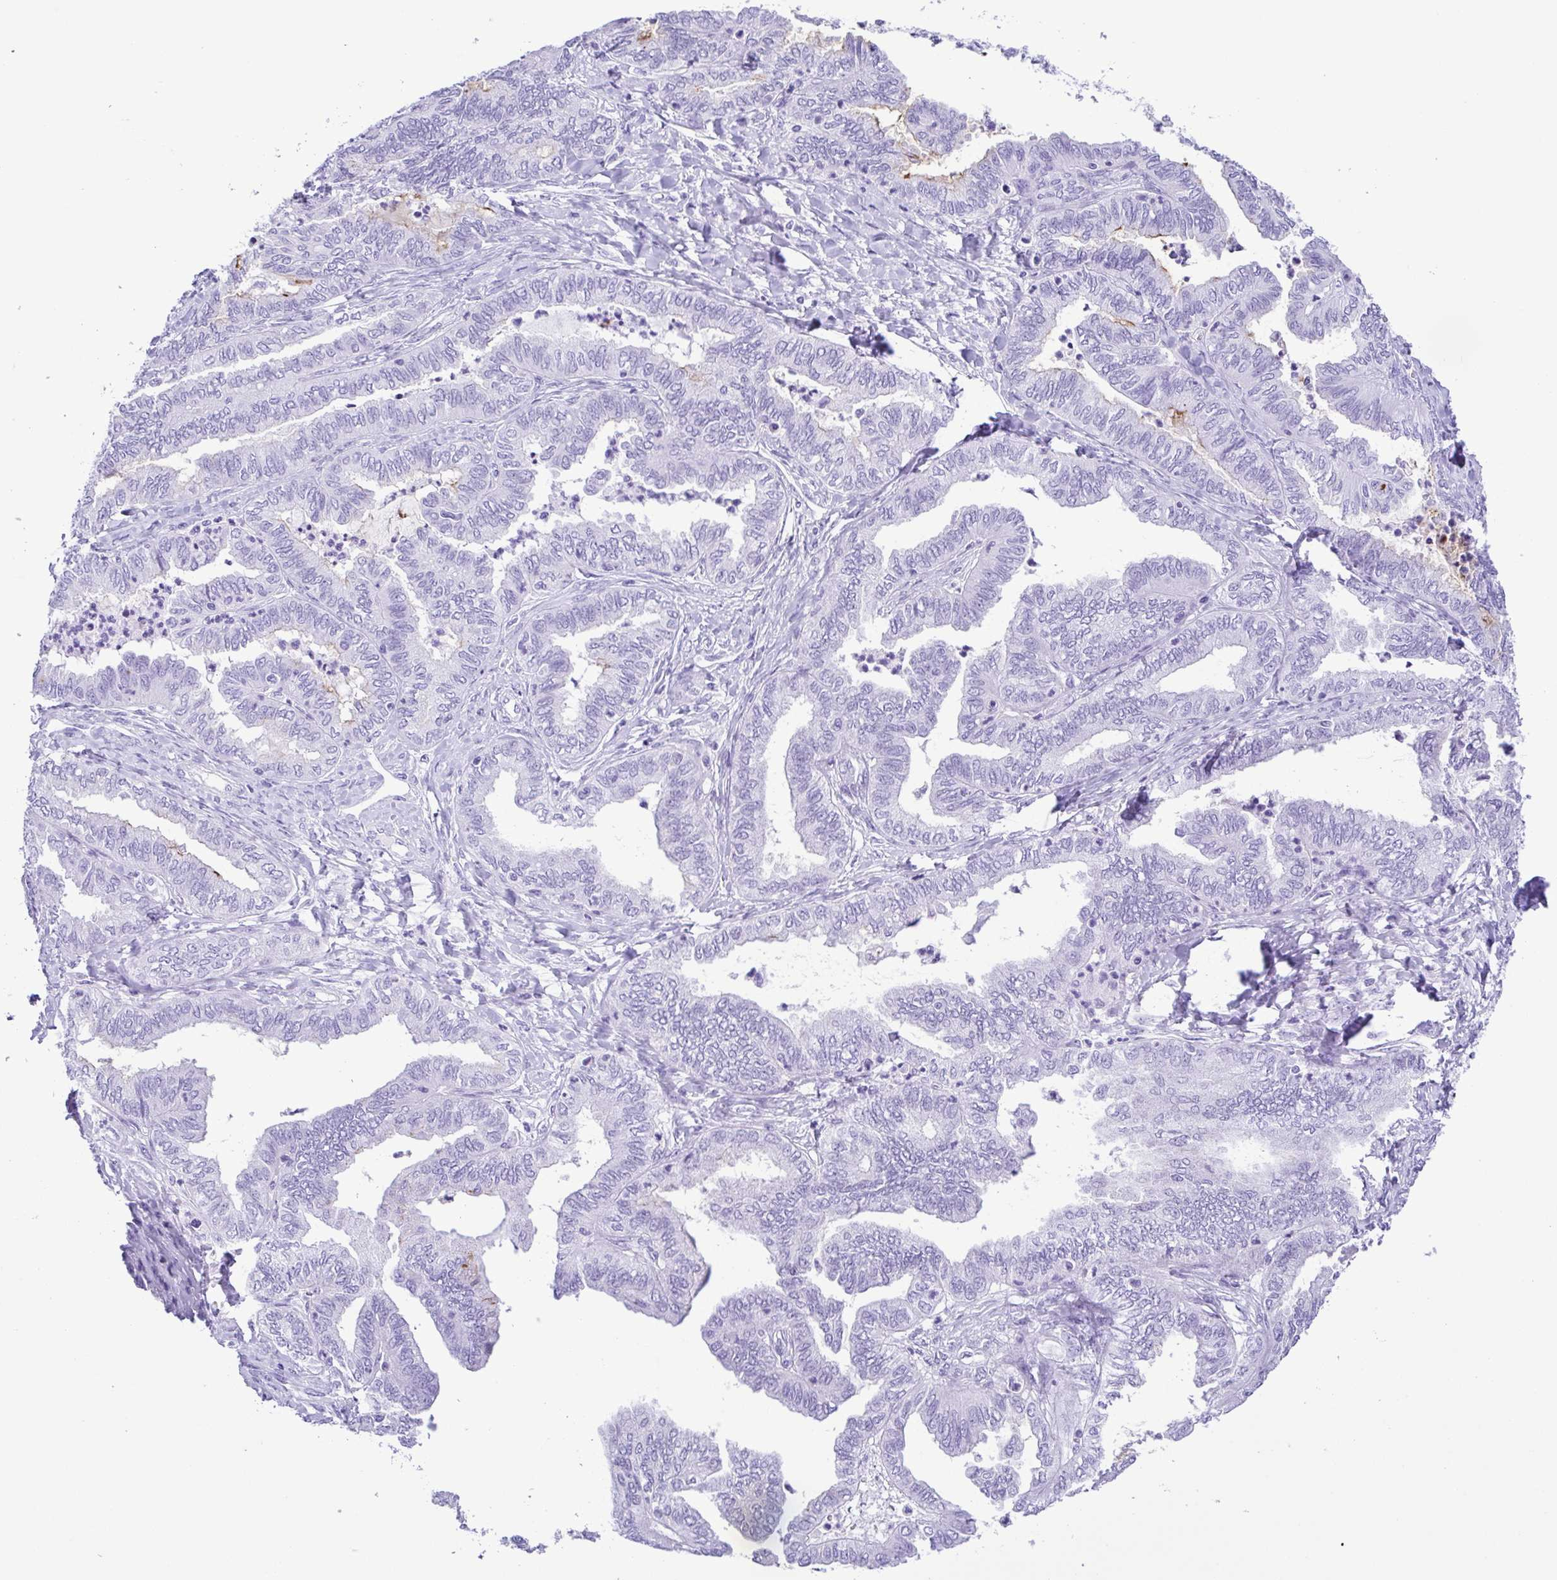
{"staining": {"intensity": "negative", "quantity": "none", "location": "none"}, "tissue": "ovarian cancer", "cell_type": "Tumor cells", "image_type": "cancer", "snomed": [{"axis": "morphology", "description": "Carcinoma, endometroid"}, {"axis": "topography", "description": "Ovary"}], "caption": "Immunohistochemical staining of endometroid carcinoma (ovarian) displays no significant positivity in tumor cells.", "gene": "OVGP1", "patient": {"sex": "female", "age": 70}}